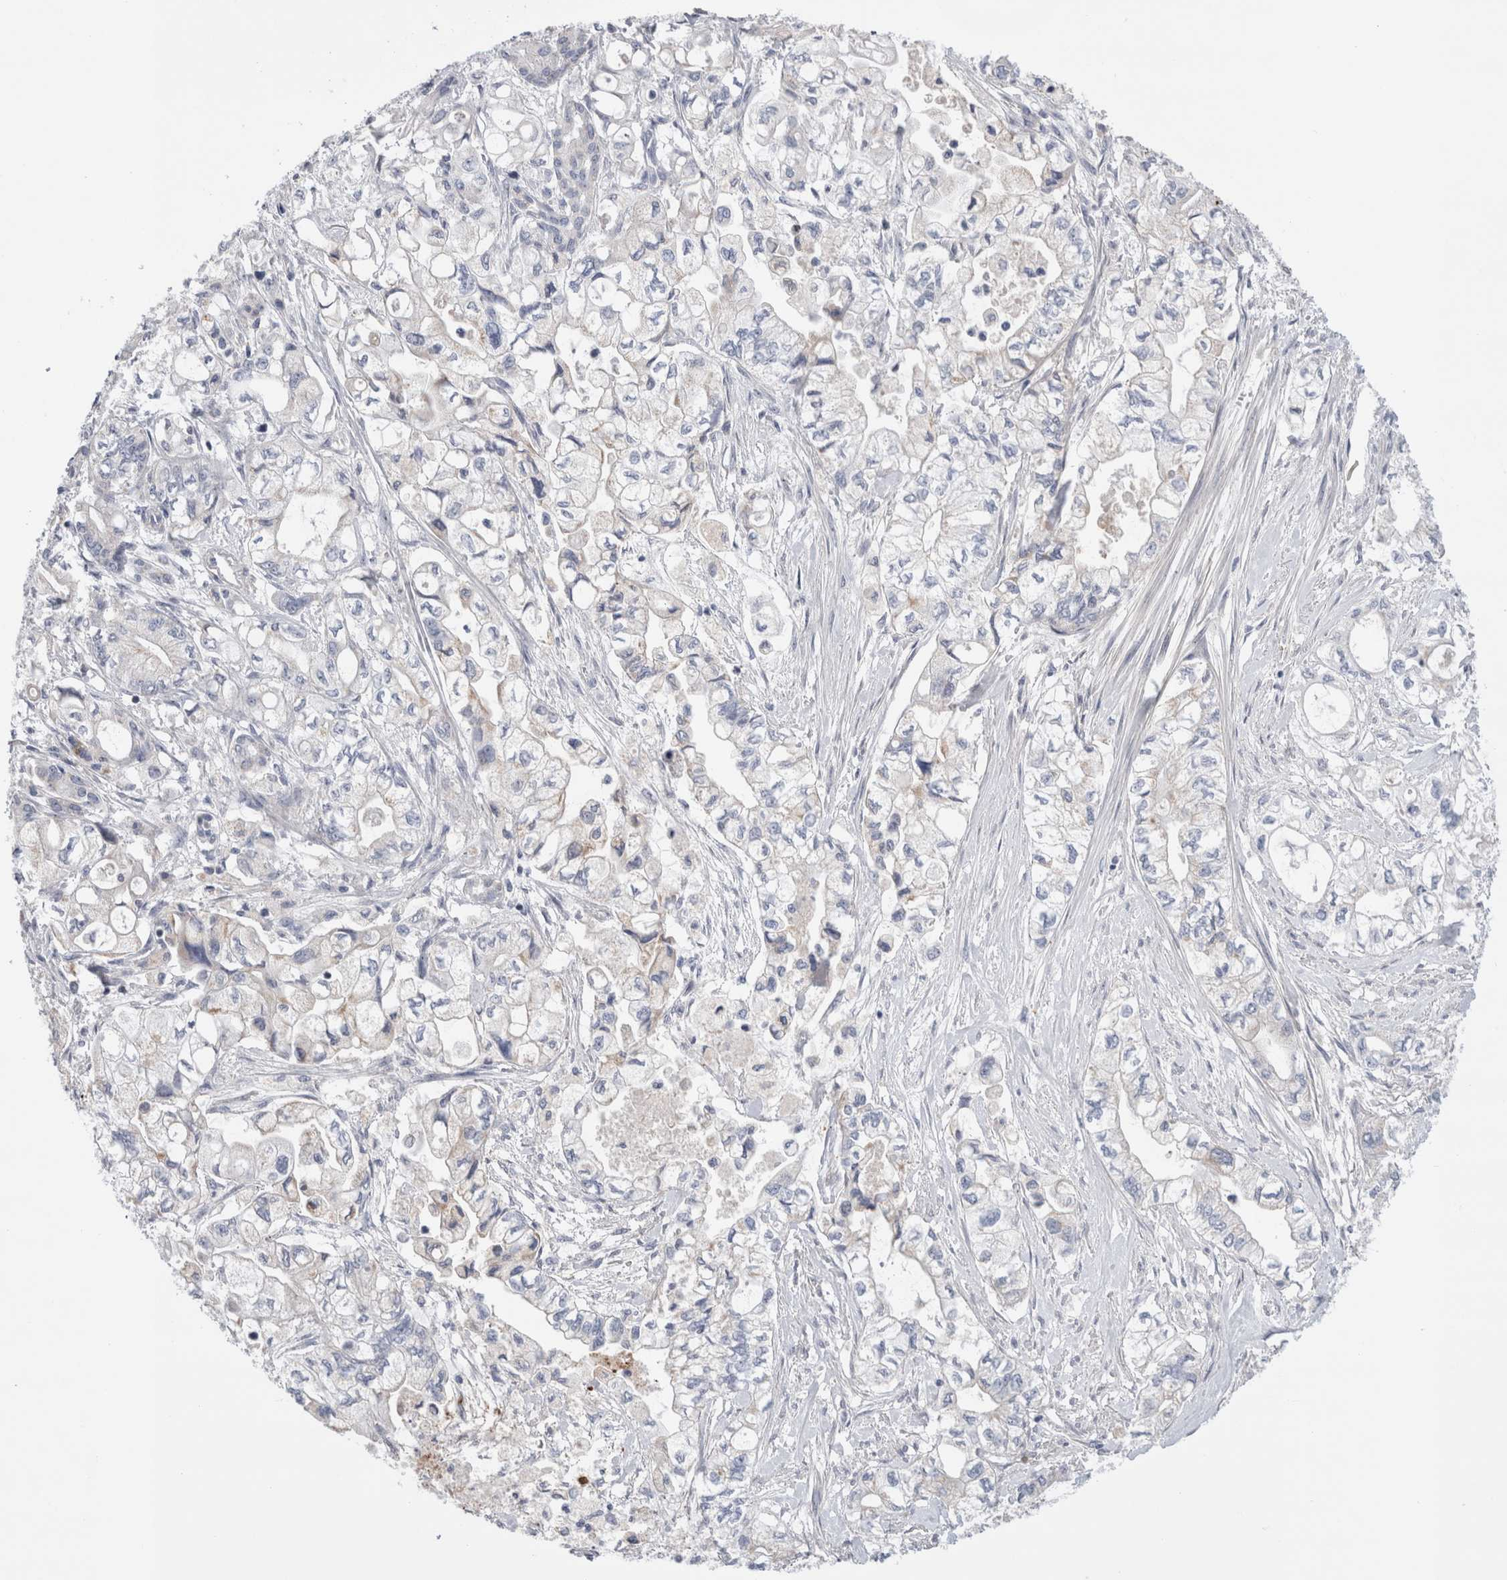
{"staining": {"intensity": "negative", "quantity": "none", "location": "none"}, "tissue": "pancreatic cancer", "cell_type": "Tumor cells", "image_type": "cancer", "snomed": [{"axis": "morphology", "description": "Adenocarcinoma, NOS"}, {"axis": "topography", "description": "Pancreas"}], "caption": "Pancreatic cancer was stained to show a protein in brown. There is no significant positivity in tumor cells.", "gene": "ECHDC2", "patient": {"sex": "male", "age": 79}}